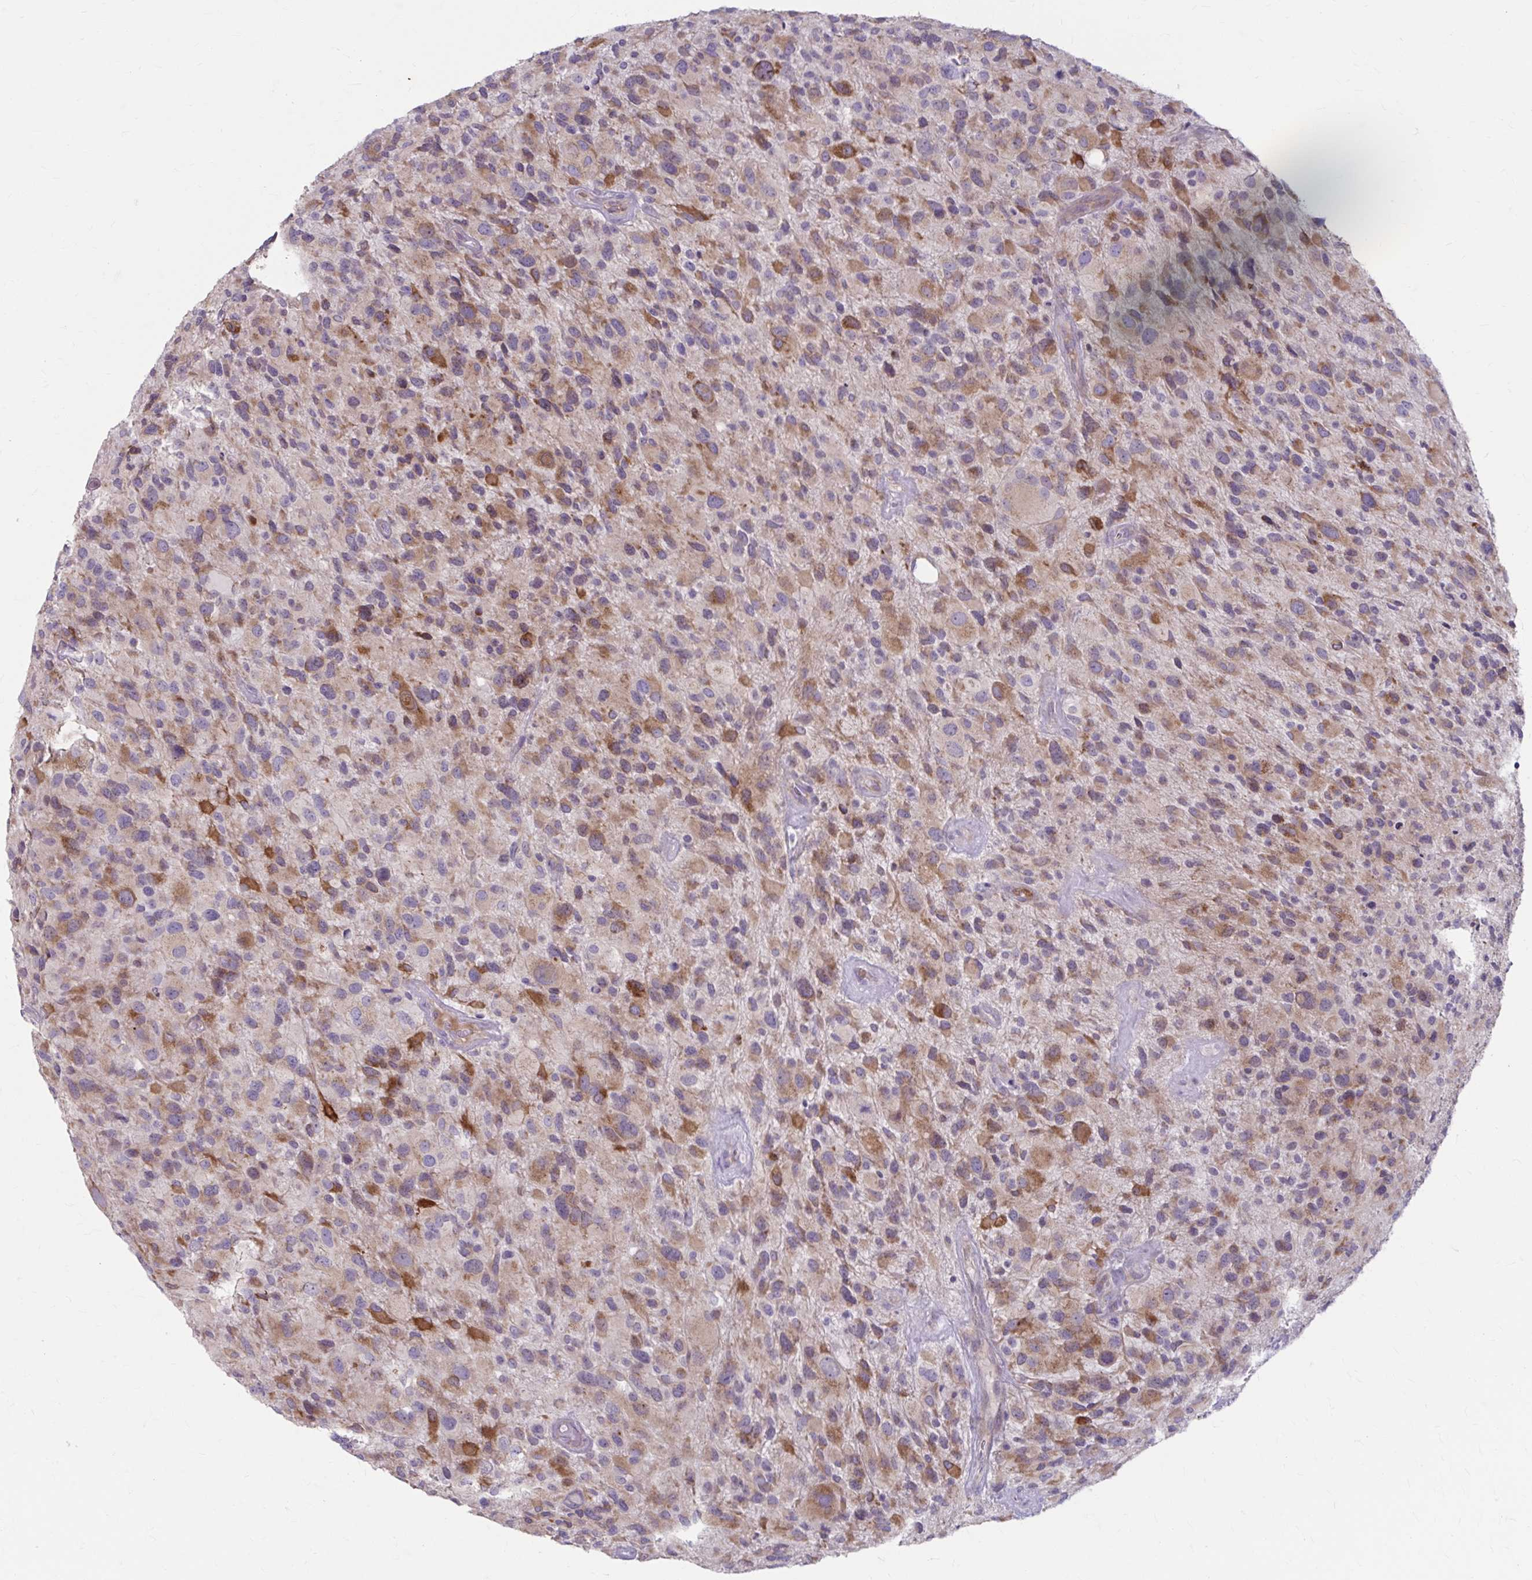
{"staining": {"intensity": "moderate", "quantity": ">75%", "location": "cytoplasmic/membranous"}, "tissue": "glioma", "cell_type": "Tumor cells", "image_type": "cancer", "snomed": [{"axis": "morphology", "description": "Glioma, malignant, High grade"}, {"axis": "topography", "description": "Brain"}], "caption": "Malignant high-grade glioma tissue displays moderate cytoplasmic/membranous staining in about >75% of tumor cells", "gene": "MSMO1", "patient": {"sex": "female", "age": 67}}